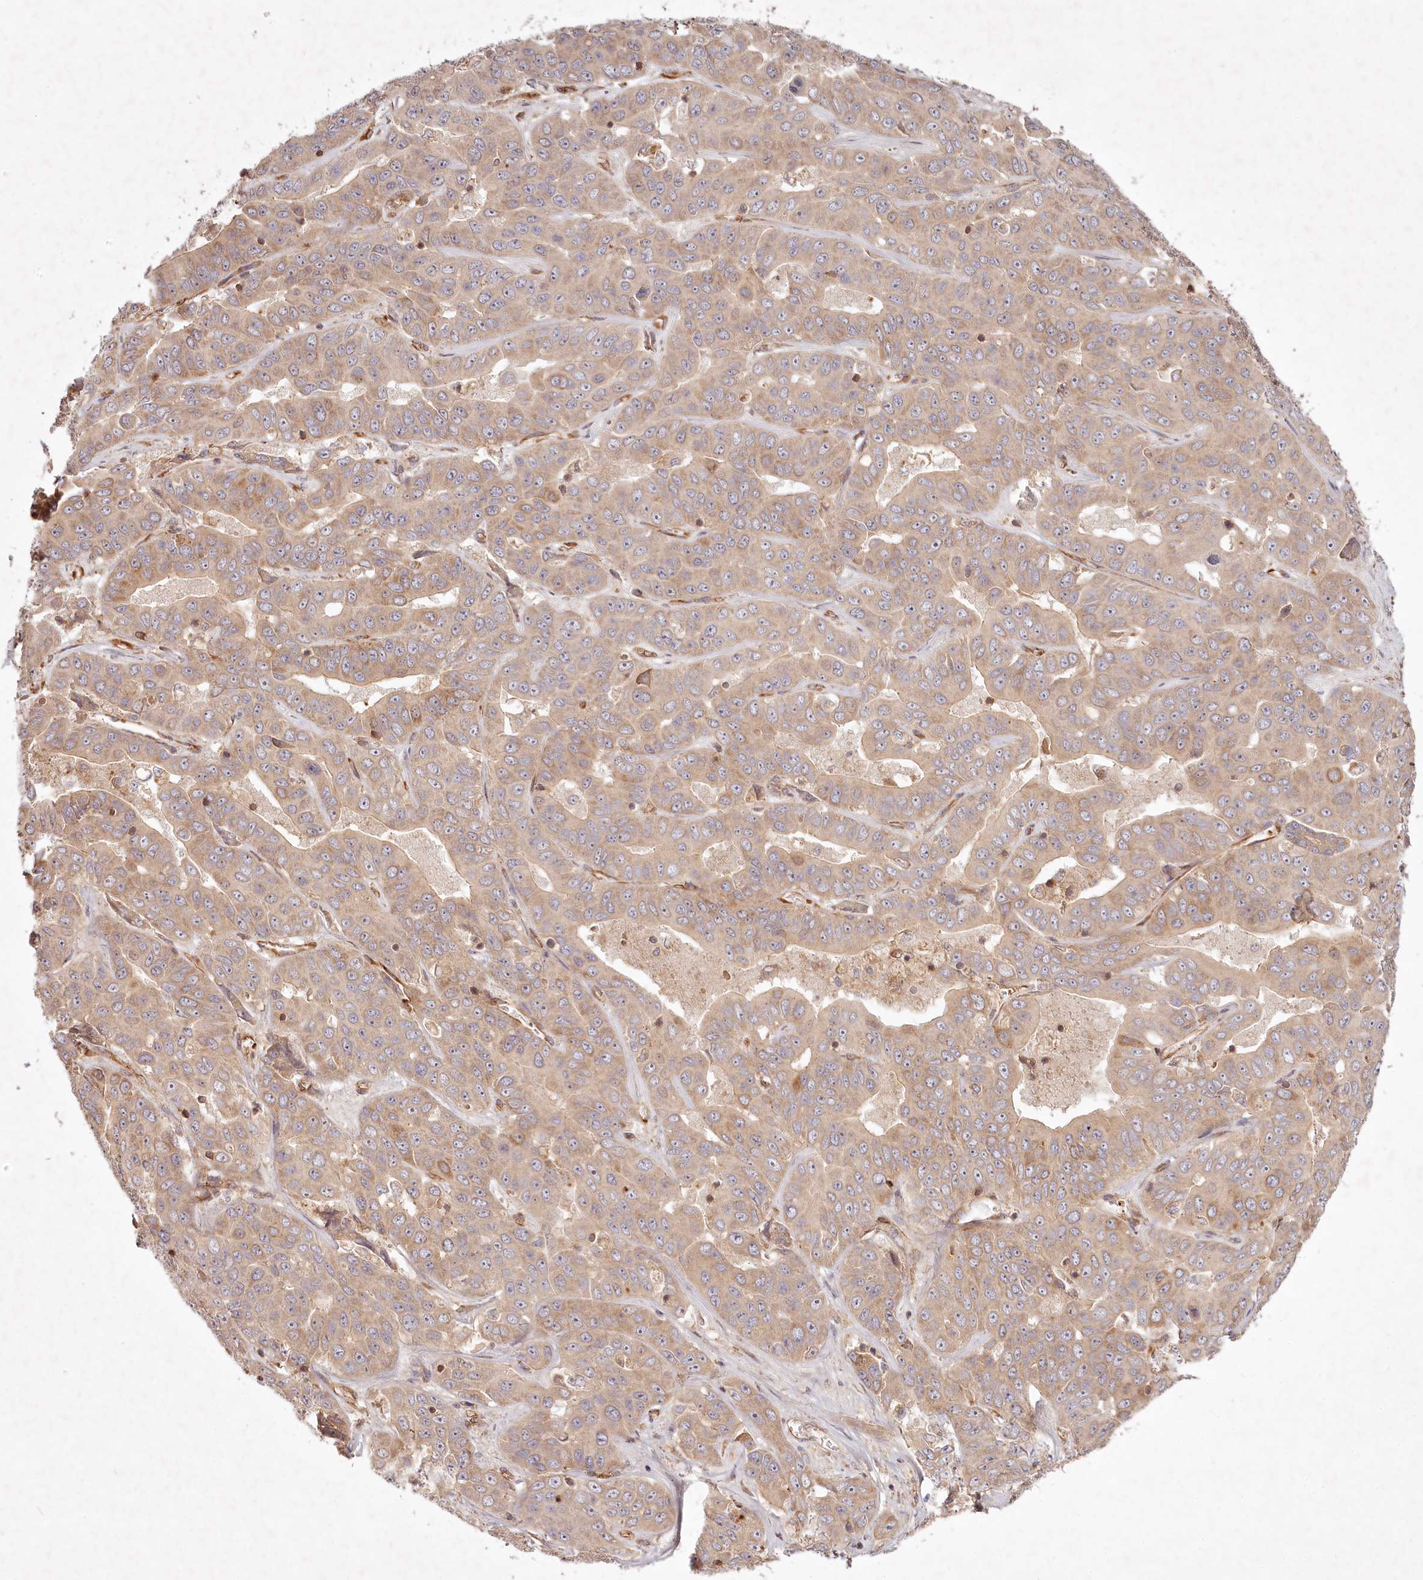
{"staining": {"intensity": "weak", "quantity": ">75%", "location": "cytoplasmic/membranous"}, "tissue": "liver cancer", "cell_type": "Tumor cells", "image_type": "cancer", "snomed": [{"axis": "morphology", "description": "Cholangiocarcinoma"}, {"axis": "topography", "description": "Liver"}], "caption": "Tumor cells display weak cytoplasmic/membranous staining in approximately >75% of cells in liver cholangiocarcinoma.", "gene": "TMIE", "patient": {"sex": "female", "age": 52}}